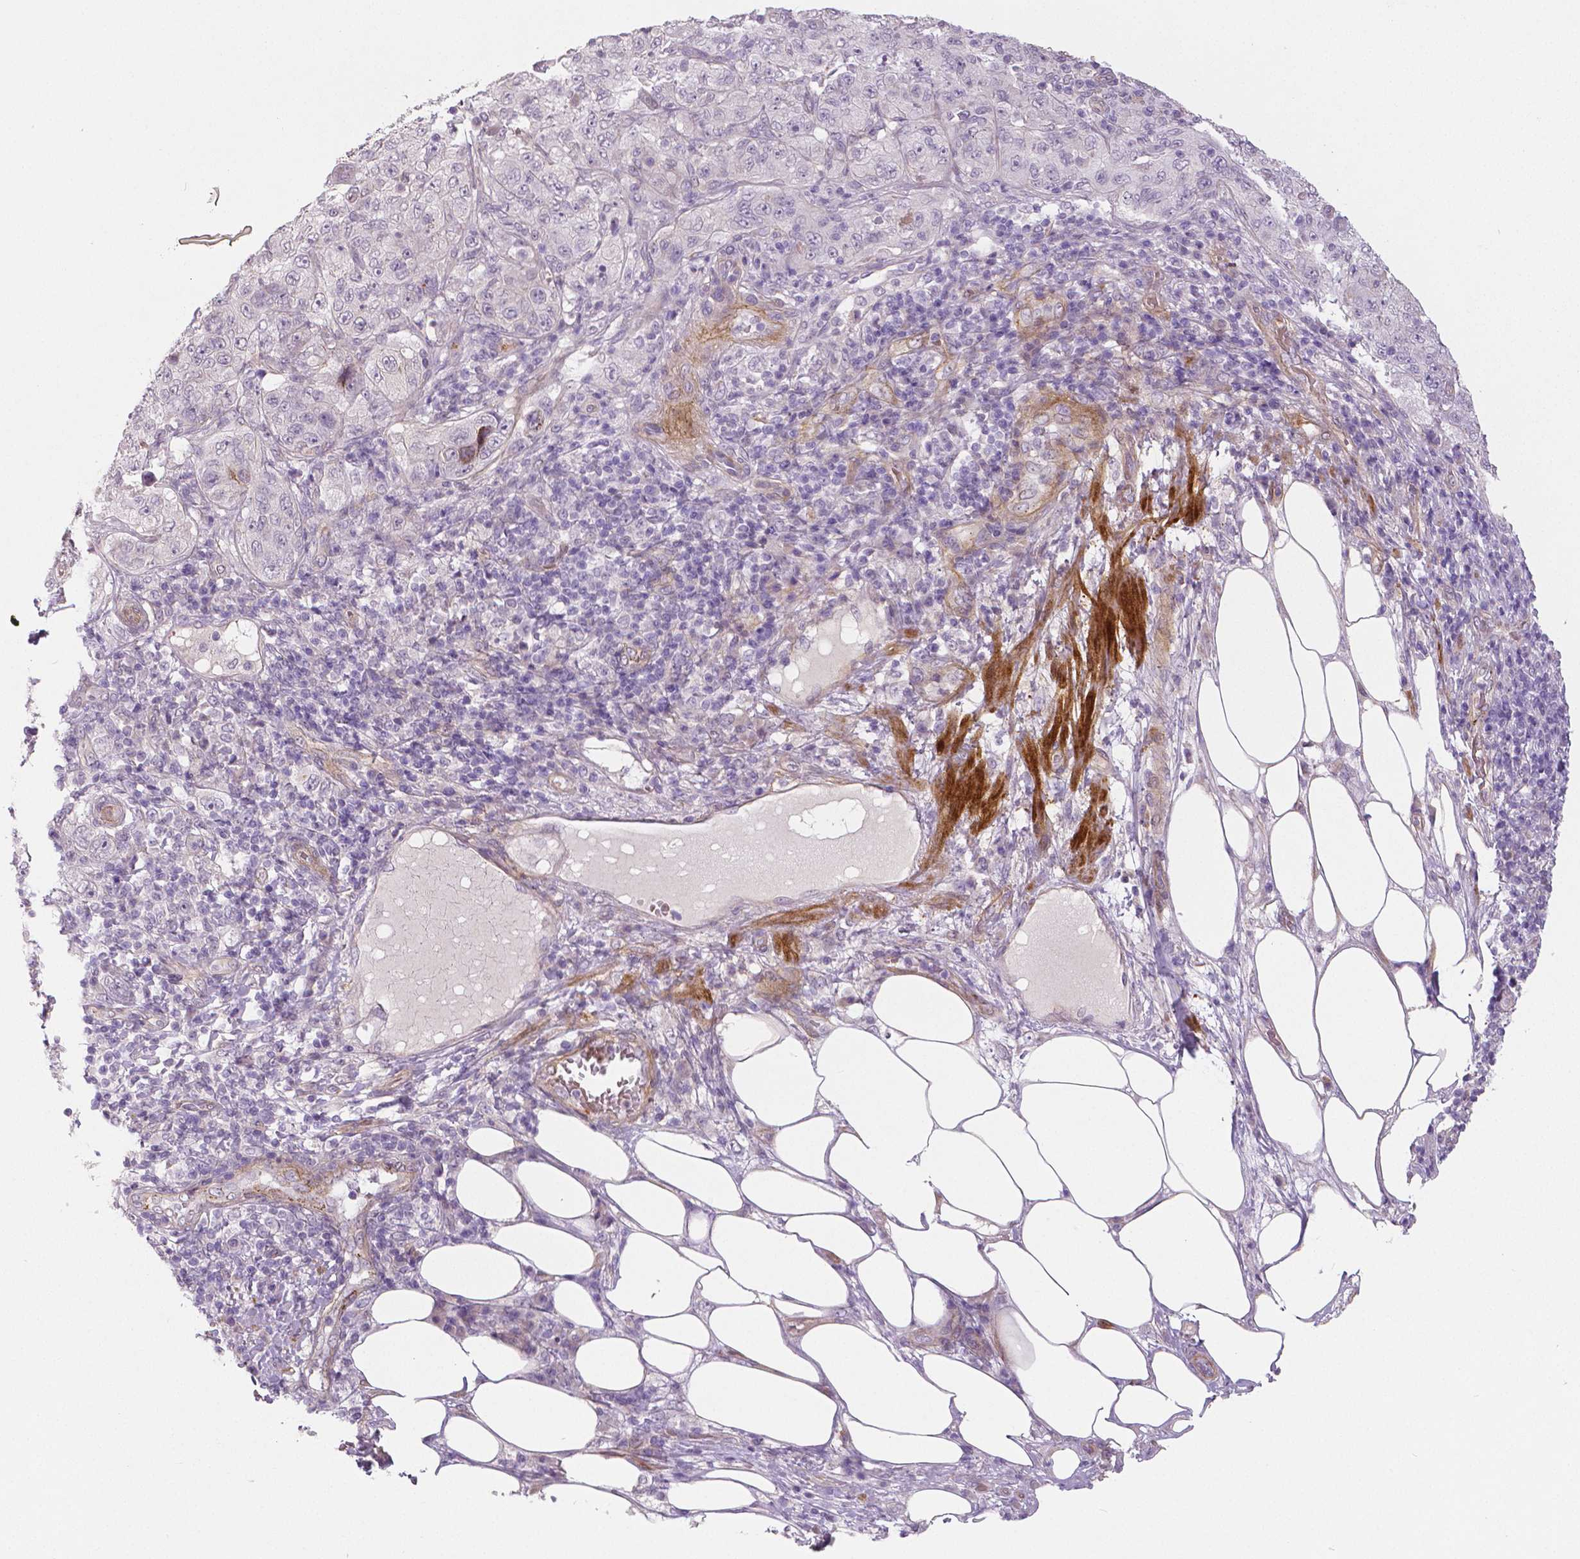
{"staining": {"intensity": "negative", "quantity": "none", "location": "none"}, "tissue": "pancreatic cancer", "cell_type": "Tumor cells", "image_type": "cancer", "snomed": [{"axis": "morphology", "description": "Adenocarcinoma, NOS"}, {"axis": "topography", "description": "Pancreas"}], "caption": "Pancreatic cancer was stained to show a protein in brown. There is no significant staining in tumor cells.", "gene": "FLT1", "patient": {"sex": "male", "age": 68}}